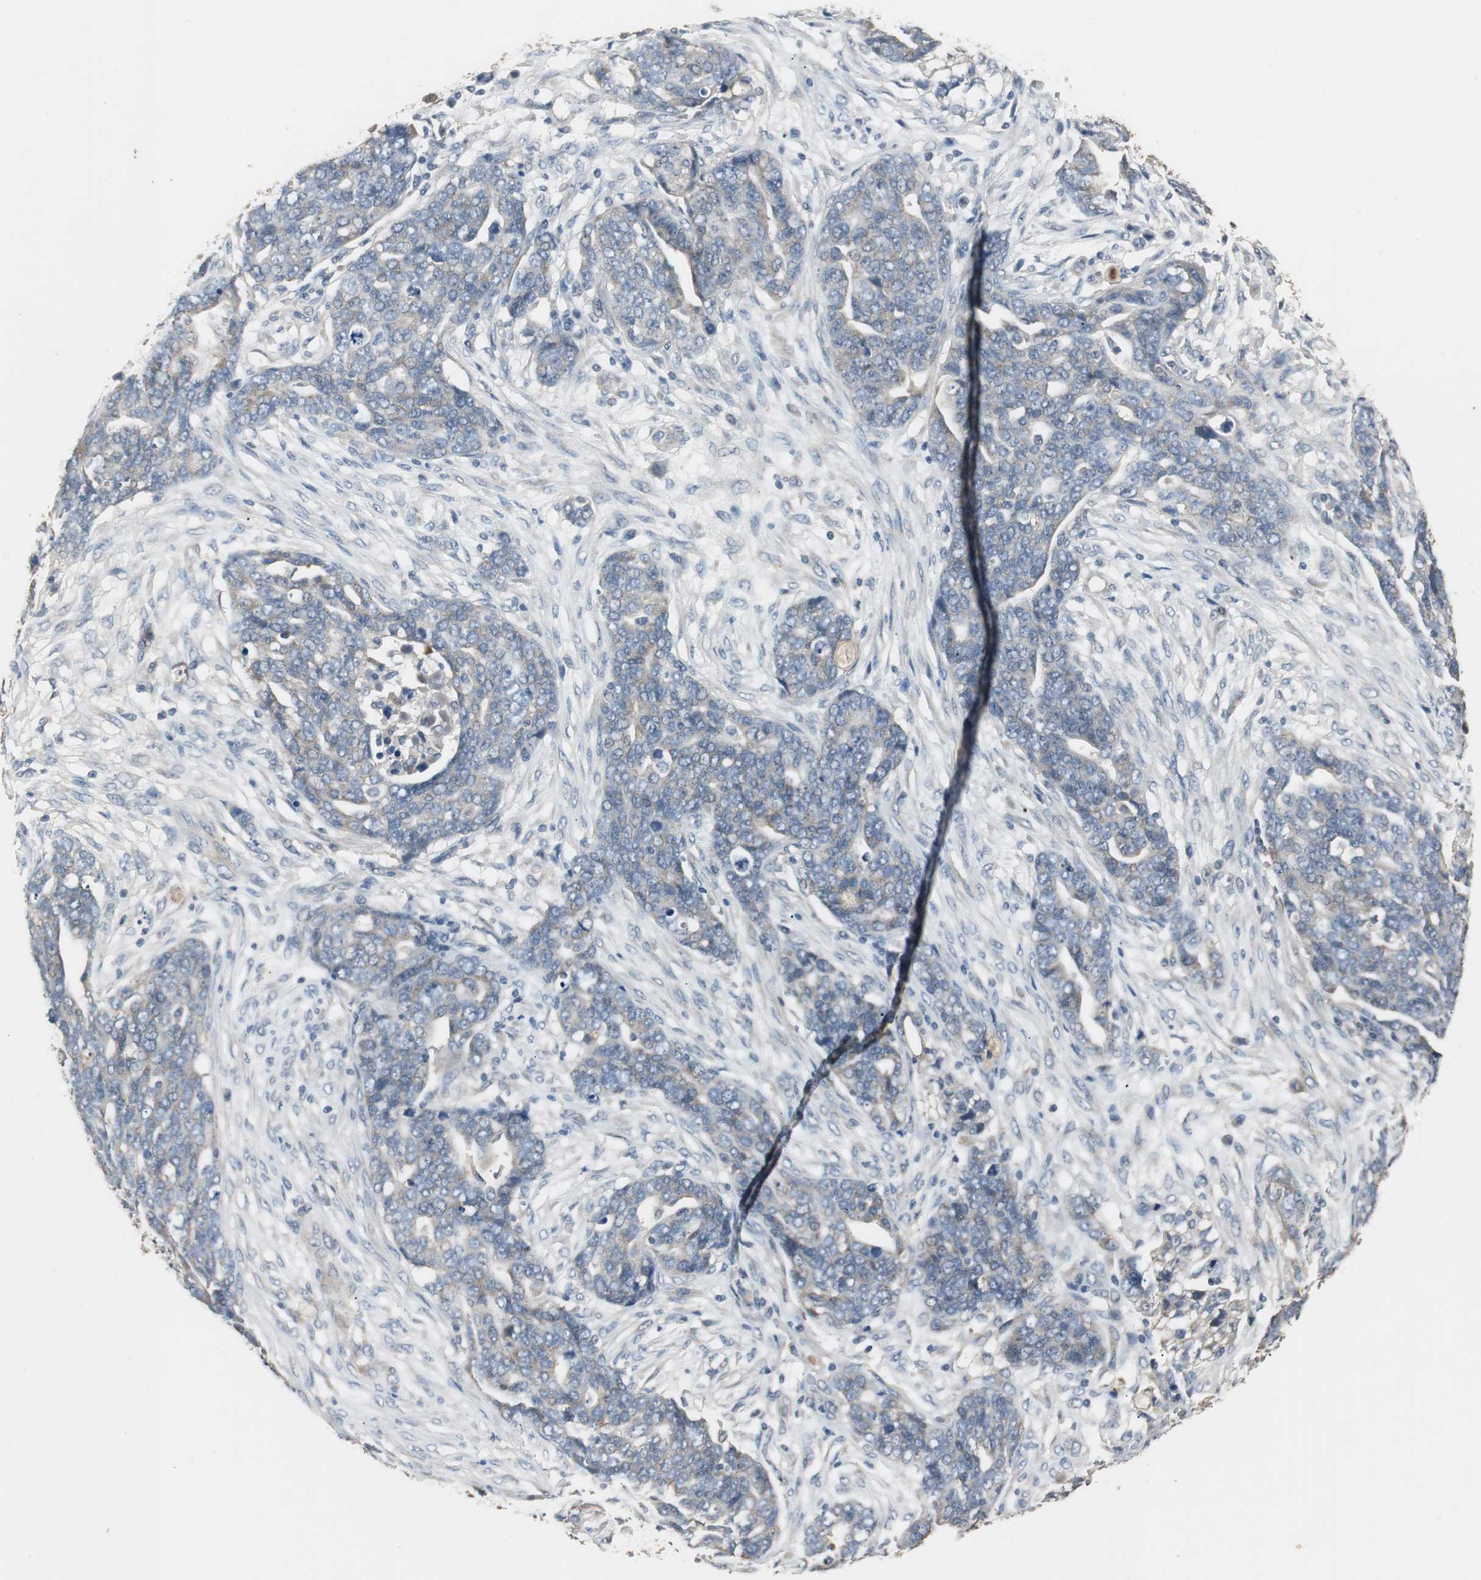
{"staining": {"intensity": "weak", "quantity": "<25%", "location": "cytoplasmic/membranous"}, "tissue": "ovarian cancer", "cell_type": "Tumor cells", "image_type": "cancer", "snomed": [{"axis": "morphology", "description": "Normal tissue, NOS"}, {"axis": "morphology", "description": "Cystadenocarcinoma, serous, NOS"}, {"axis": "topography", "description": "Fallopian tube"}, {"axis": "topography", "description": "Ovary"}], "caption": "The micrograph exhibits no significant staining in tumor cells of ovarian cancer.", "gene": "PTPRN2", "patient": {"sex": "female", "age": 56}}